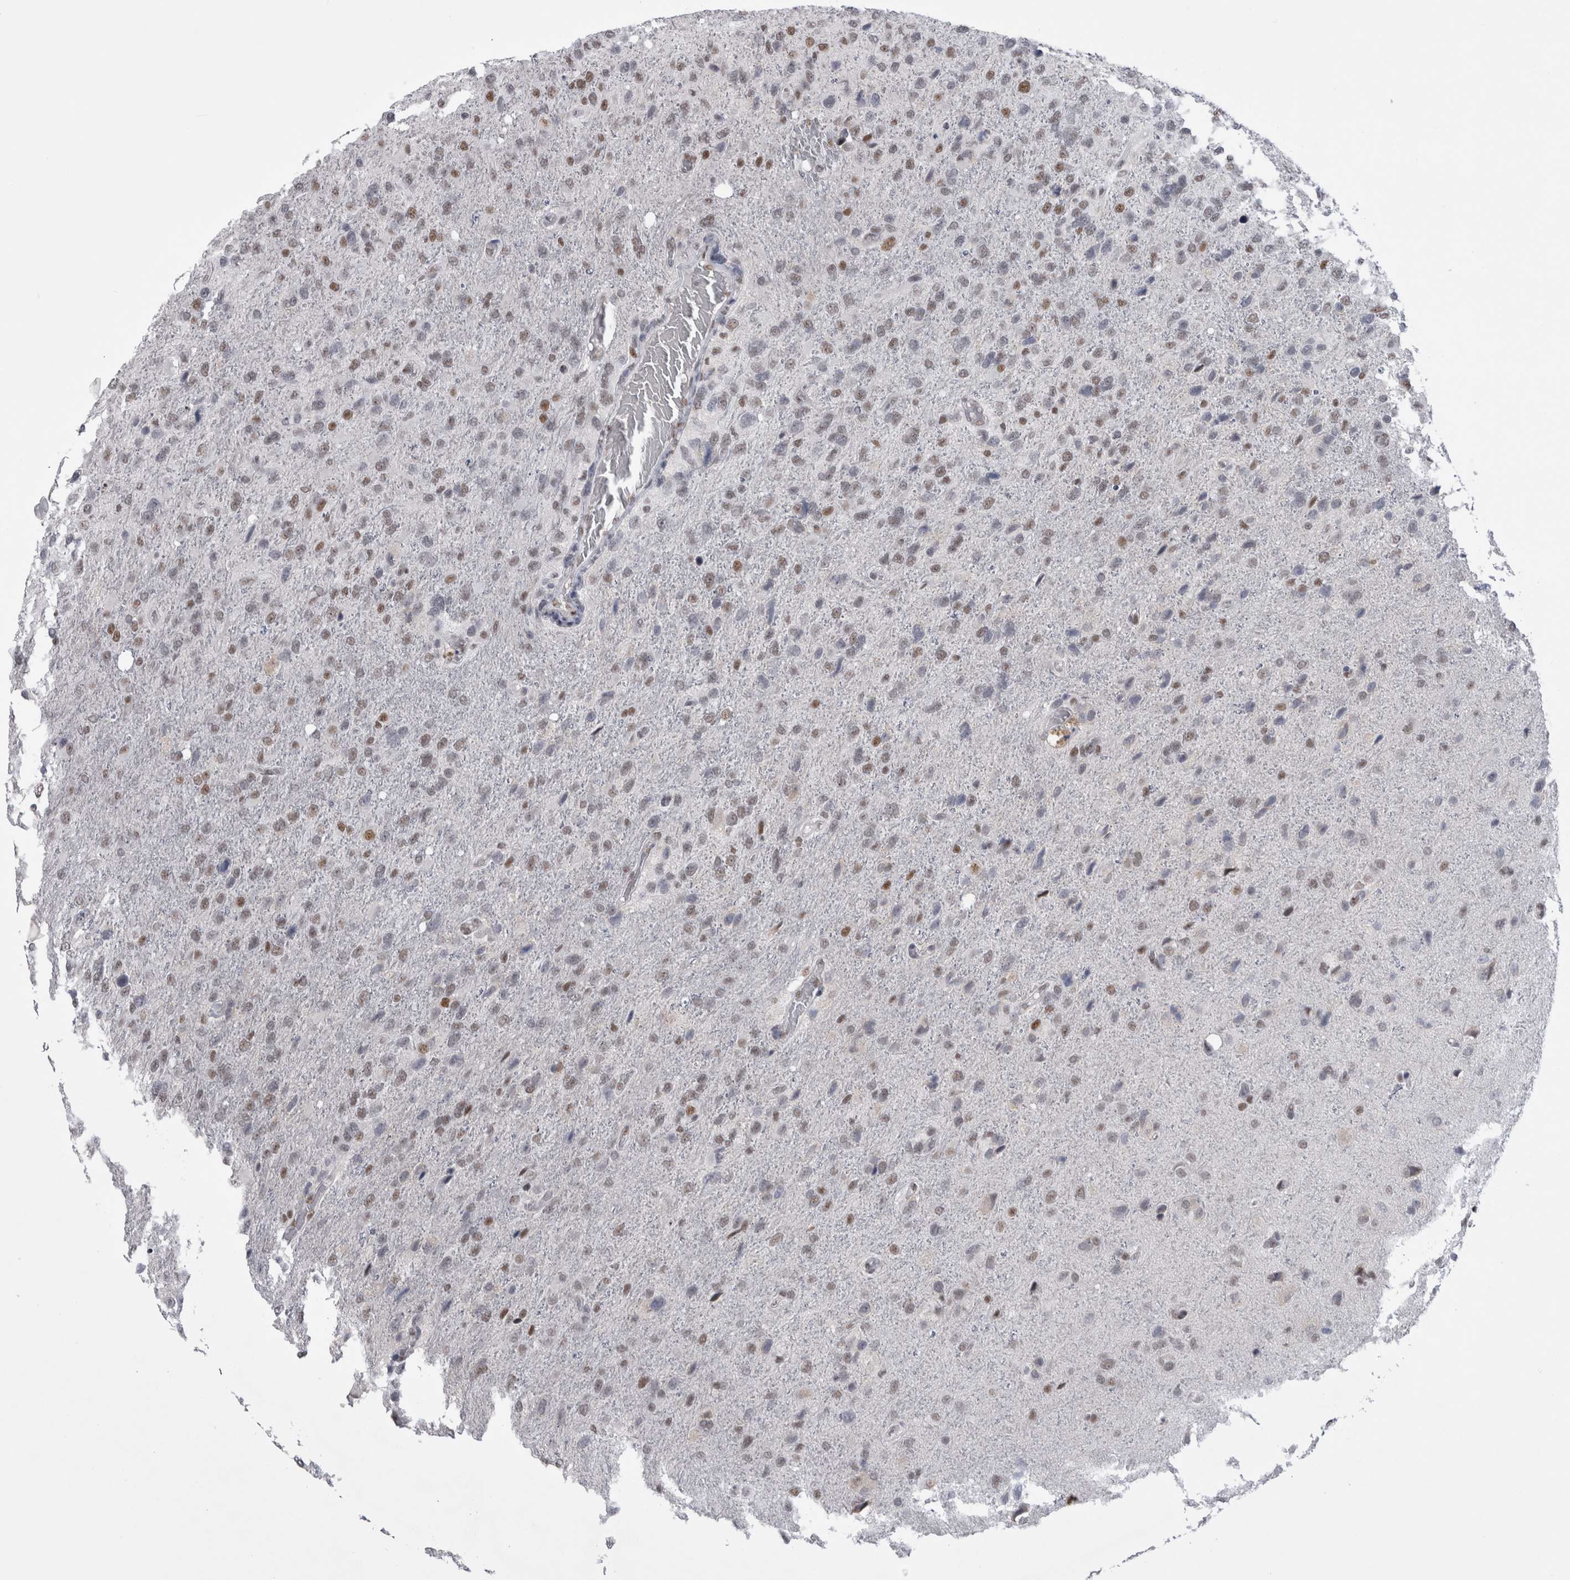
{"staining": {"intensity": "moderate", "quantity": "25%-75%", "location": "nuclear"}, "tissue": "glioma", "cell_type": "Tumor cells", "image_type": "cancer", "snomed": [{"axis": "morphology", "description": "Glioma, malignant, High grade"}, {"axis": "topography", "description": "Brain"}], "caption": "High-power microscopy captured an immunohistochemistry (IHC) image of malignant glioma (high-grade), revealing moderate nuclear expression in about 25%-75% of tumor cells. The staining was performed using DAB (3,3'-diaminobenzidine), with brown indicating positive protein expression. Nuclei are stained blue with hematoxylin.", "gene": "API5", "patient": {"sex": "female", "age": 58}}